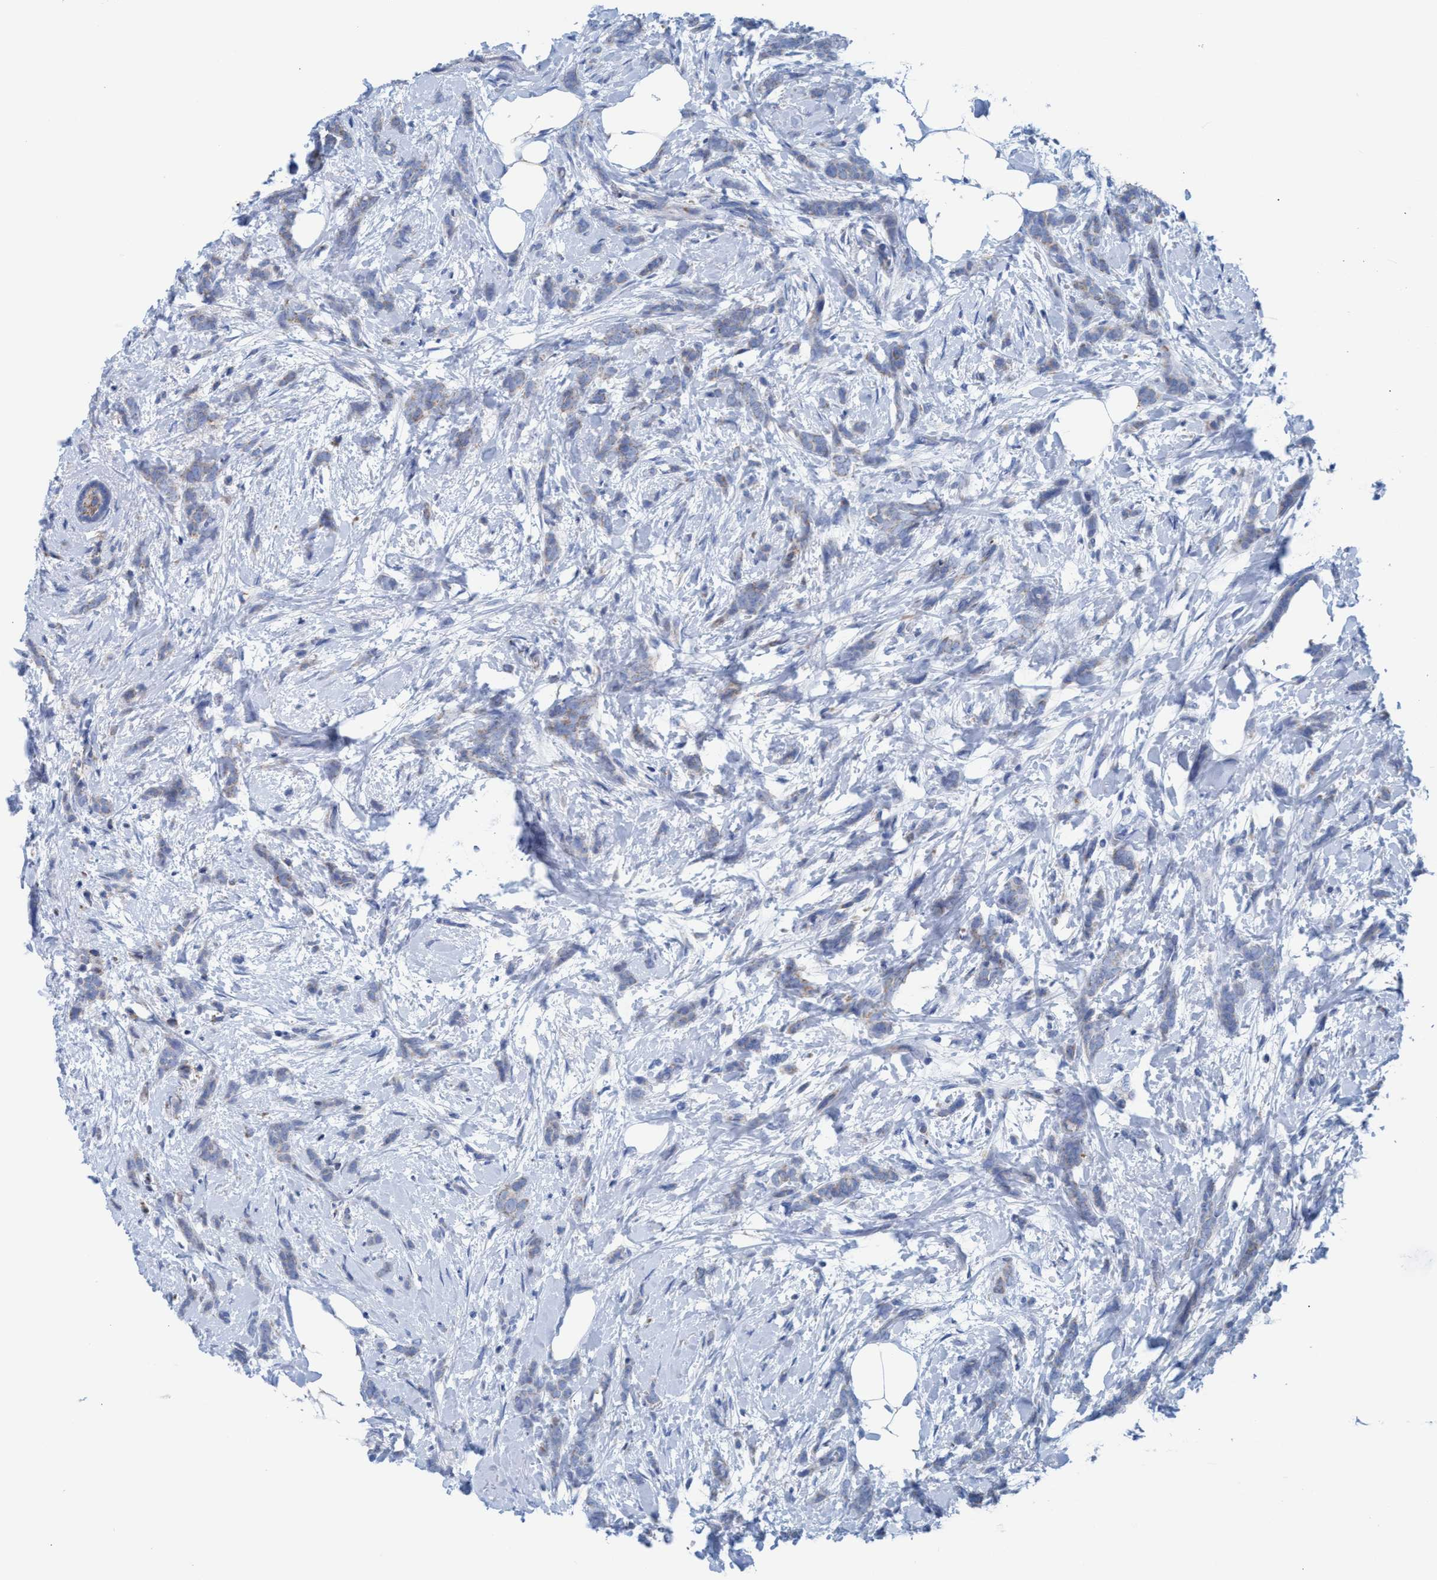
{"staining": {"intensity": "negative", "quantity": "none", "location": "none"}, "tissue": "breast cancer", "cell_type": "Tumor cells", "image_type": "cancer", "snomed": [{"axis": "morphology", "description": "Lobular carcinoma, in situ"}, {"axis": "morphology", "description": "Lobular carcinoma"}, {"axis": "topography", "description": "Breast"}], "caption": "Tumor cells are negative for brown protein staining in breast cancer (lobular carcinoma). The staining is performed using DAB (3,3'-diaminobenzidine) brown chromogen with nuclei counter-stained in using hematoxylin.", "gene": "GGA3", "patient": {"sex": "female", "age": 41}}